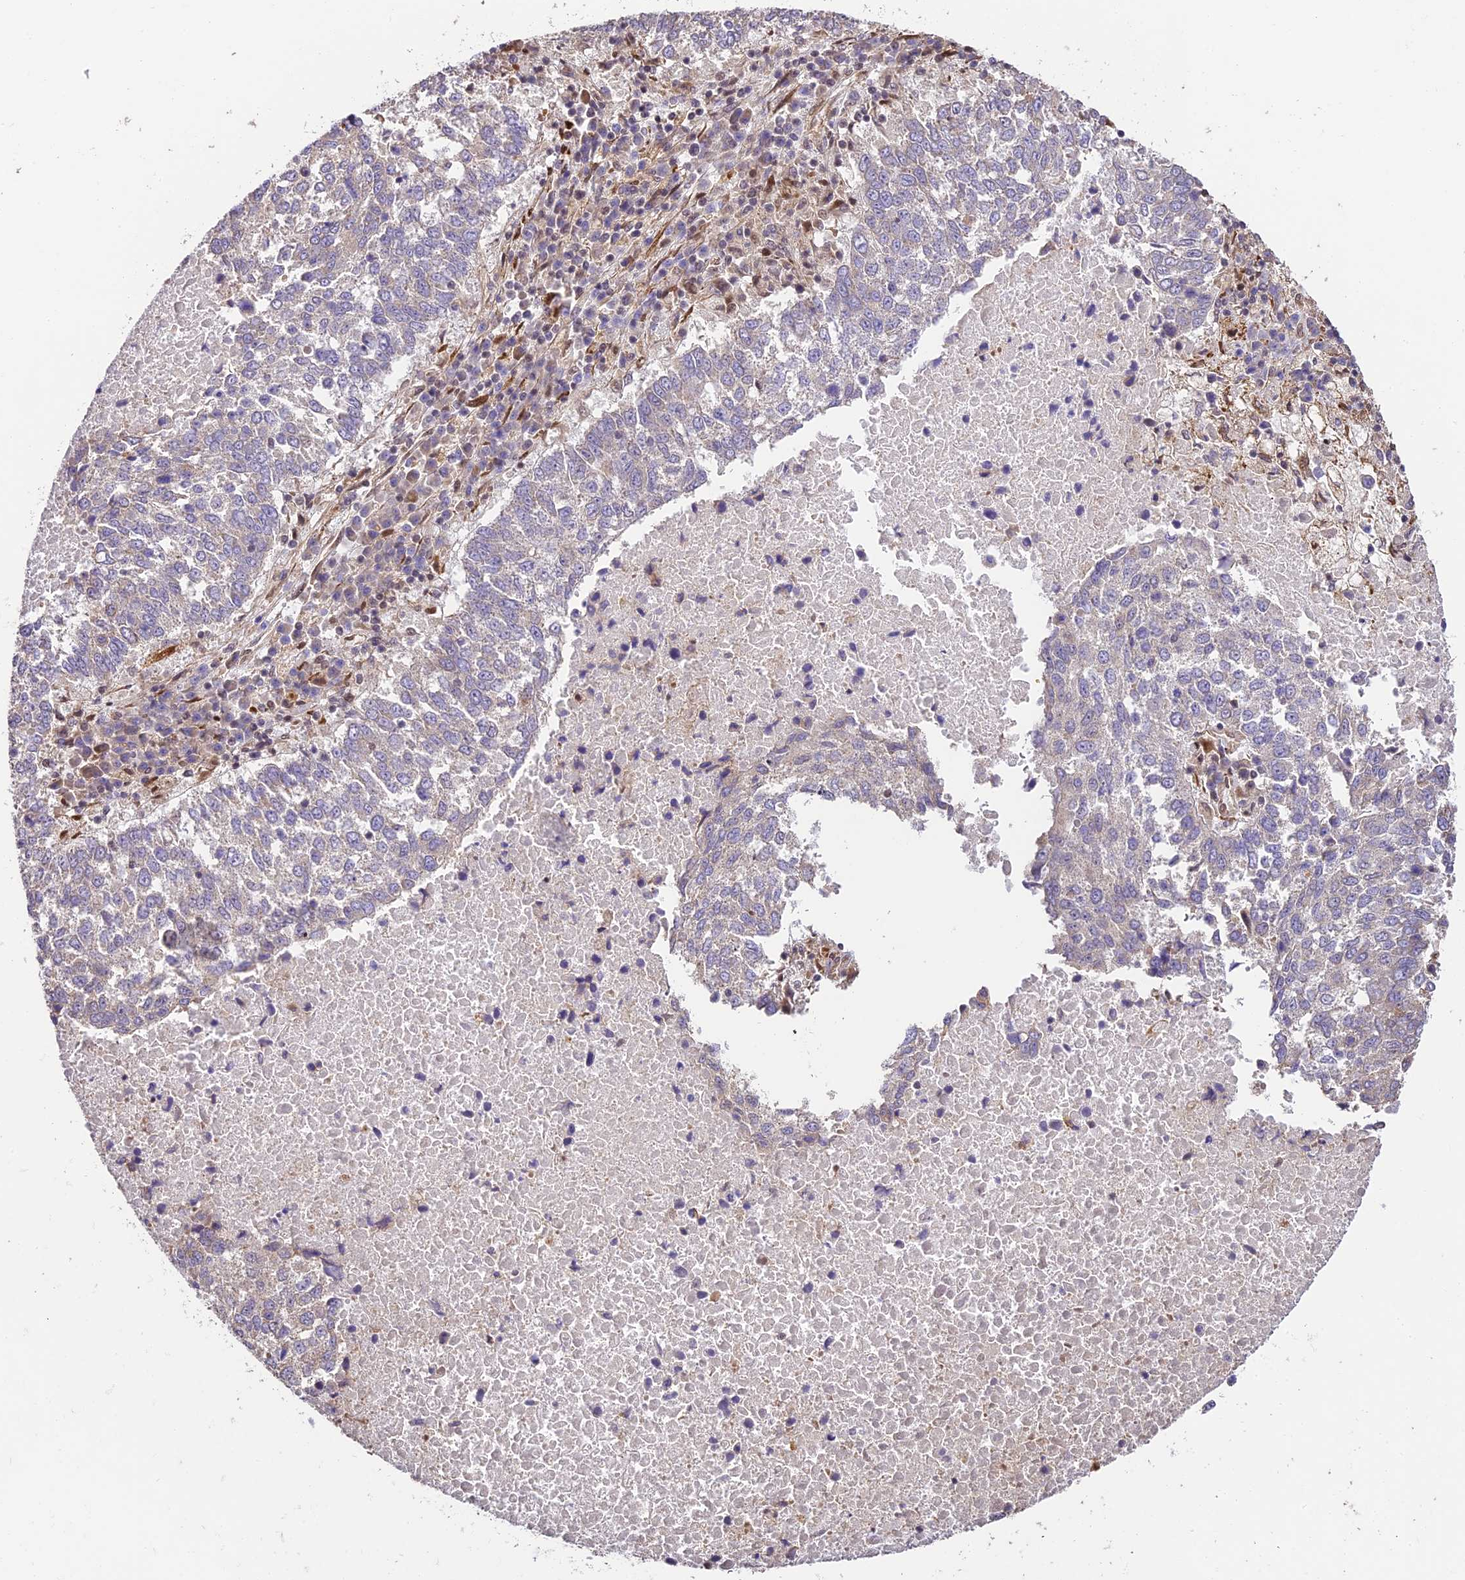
{"staining": {"intensity": "negative", "quantity": "none", "location": "none"}, "tissue": "lung cancer", "cell_type": "Tumor cells", "image_type": "cancer", "snomed": [{"axis": "morphology", "description": "Squamous cell carcinoma, NOS"}, {"axis": "topography", "description": "Lung"}], "caption": "The image exhibits no staining of tumor cells in lung squamous cell carcinoma.", "gene": "TRIM22", "patient": {"sex": "male", "age": 73}}